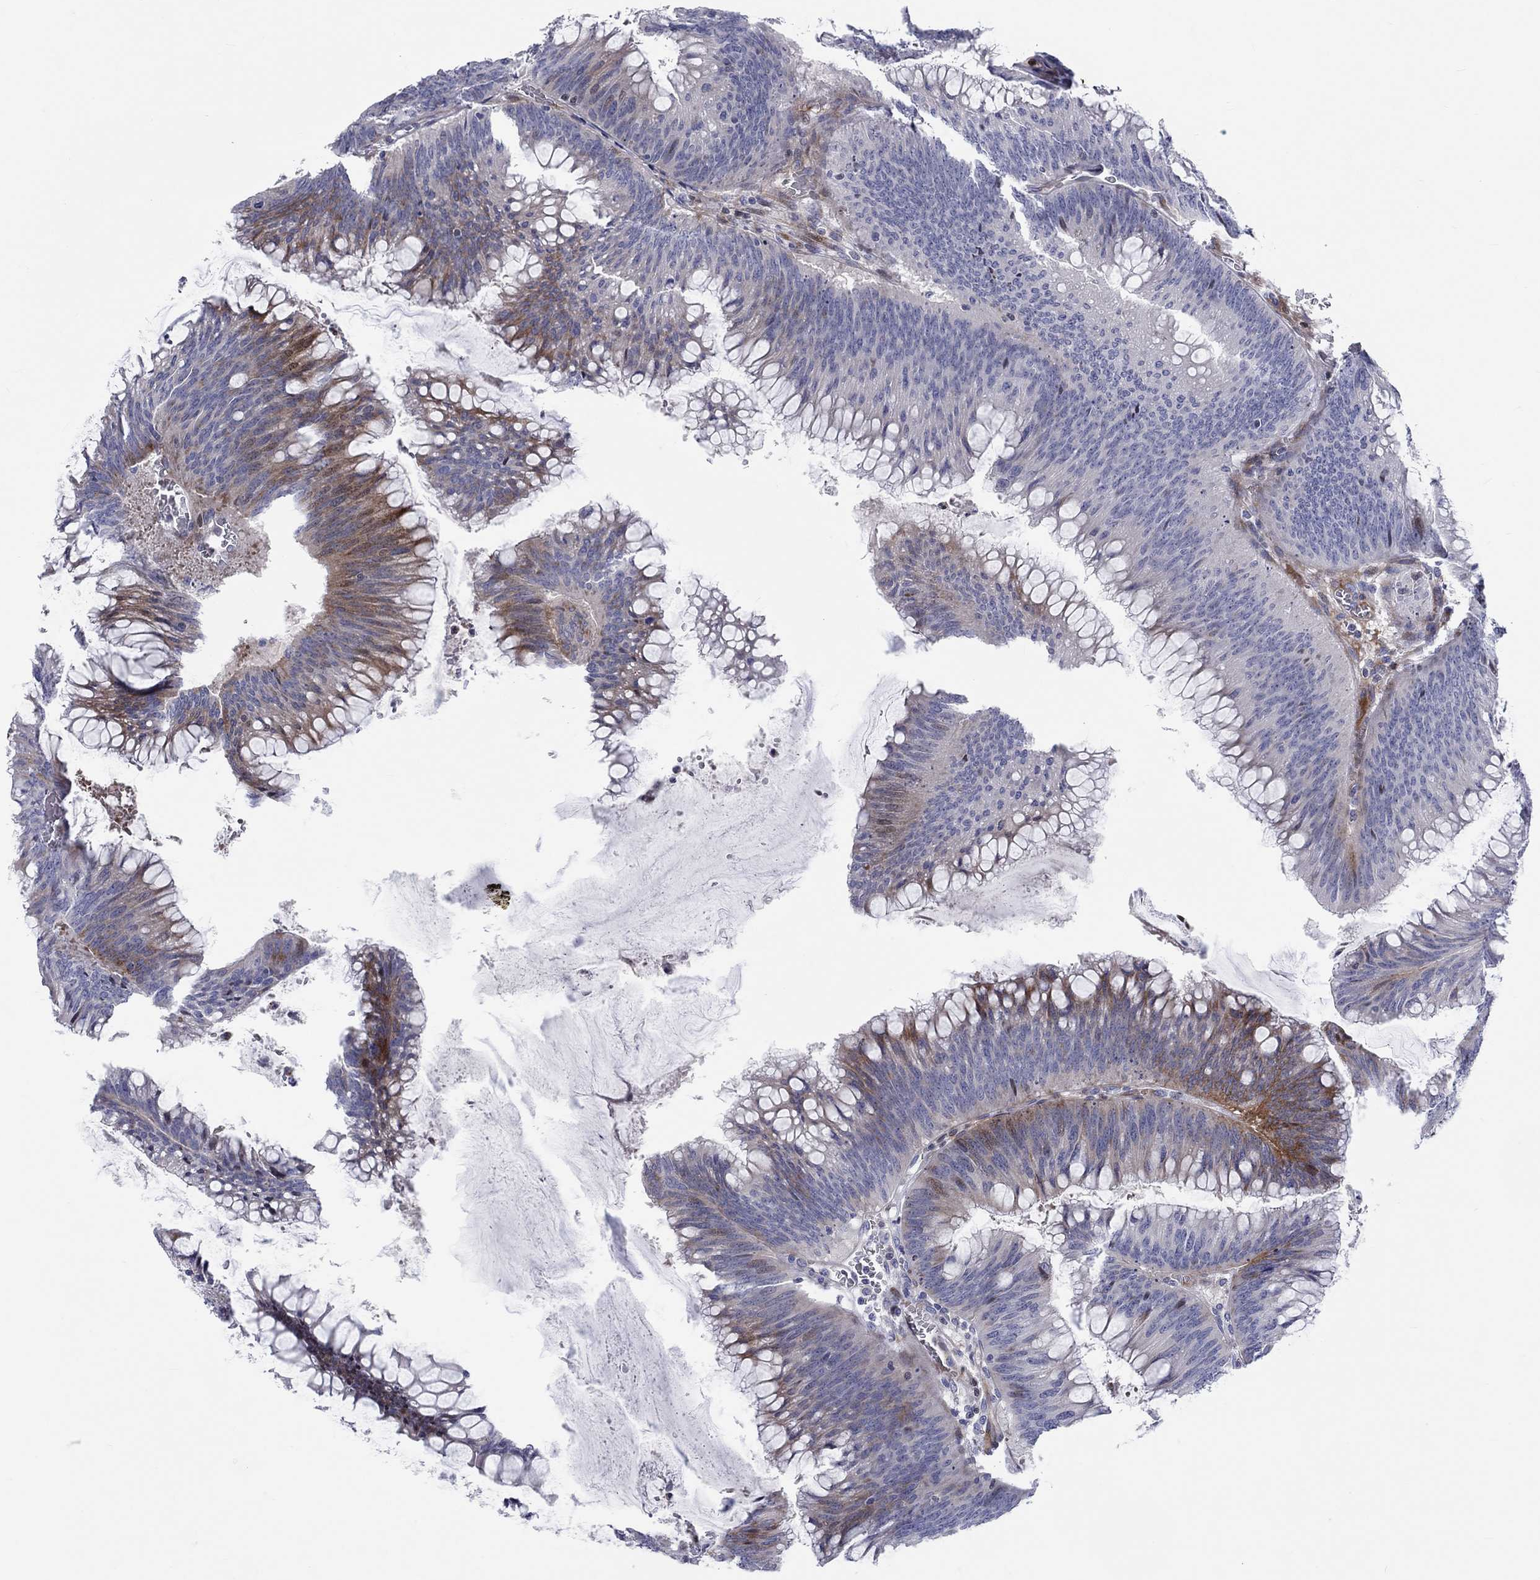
{"staining": {"intensity": "moderate", "quantity": "<25%", "location": "cytoplasmic/membranous"}, "tissue": "colorectal cancer", "cell_type": "Tumor cells", "image_type": "cancer", "snomed": [{"axis": "morphology", "description": "Adenocarcinoma, NOS"}, {"axis": "topography", "description": "Rectum"}], "caption": "An image showing moderate cytoplasmic/membranous staining in approximately <25% of tumor cells in colorectal adenocarcinoma, as visualized by brown immunohistochemical staining.", "gene": "ARHGAP36", "patient": {"sex": "female", "age": 72}}